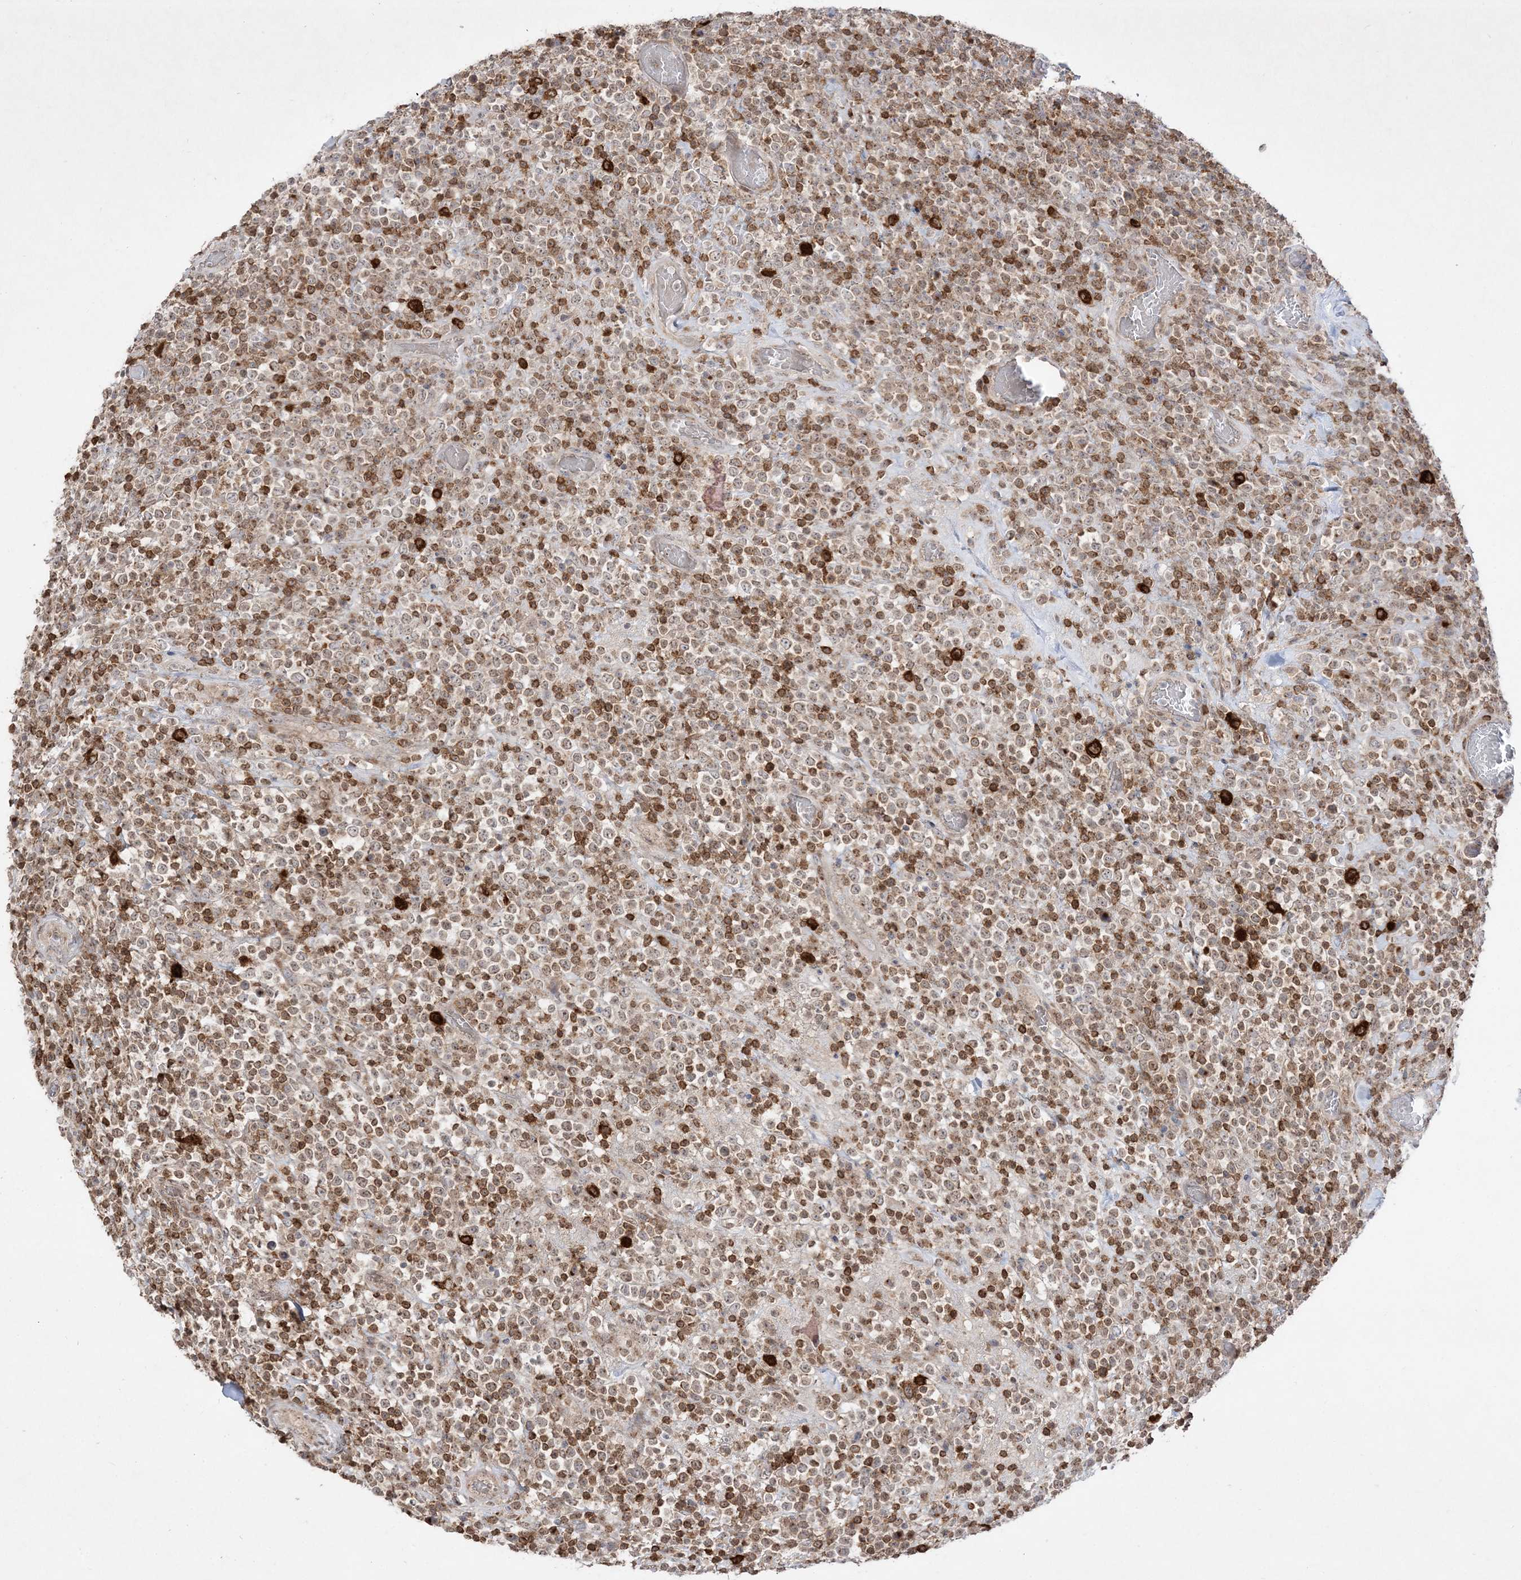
{"staining": {"intensity": "moderate", "quantity": ">75%", "location": "cytoplasmic/membranous"}, "tissue": "lymphoma", "cell_type": "Tumor cells", "image_type": "cancer", "snomed": [{"axis": "morphology", "description": "Malignant lymphoma, non-Hodgkin's type, High grade"}, {"axis": "topography", "description": "Colon"}], "caption": "High-grade malignant lymphoma, non-Hodgkin's type was stained to show a protein in brown. There is medium levels of moderate cytoplasmic/membranous positivity in about >75% of tumor cells.", "gene": "CLNK", "patient": {"sex": "female", "age": 53}}